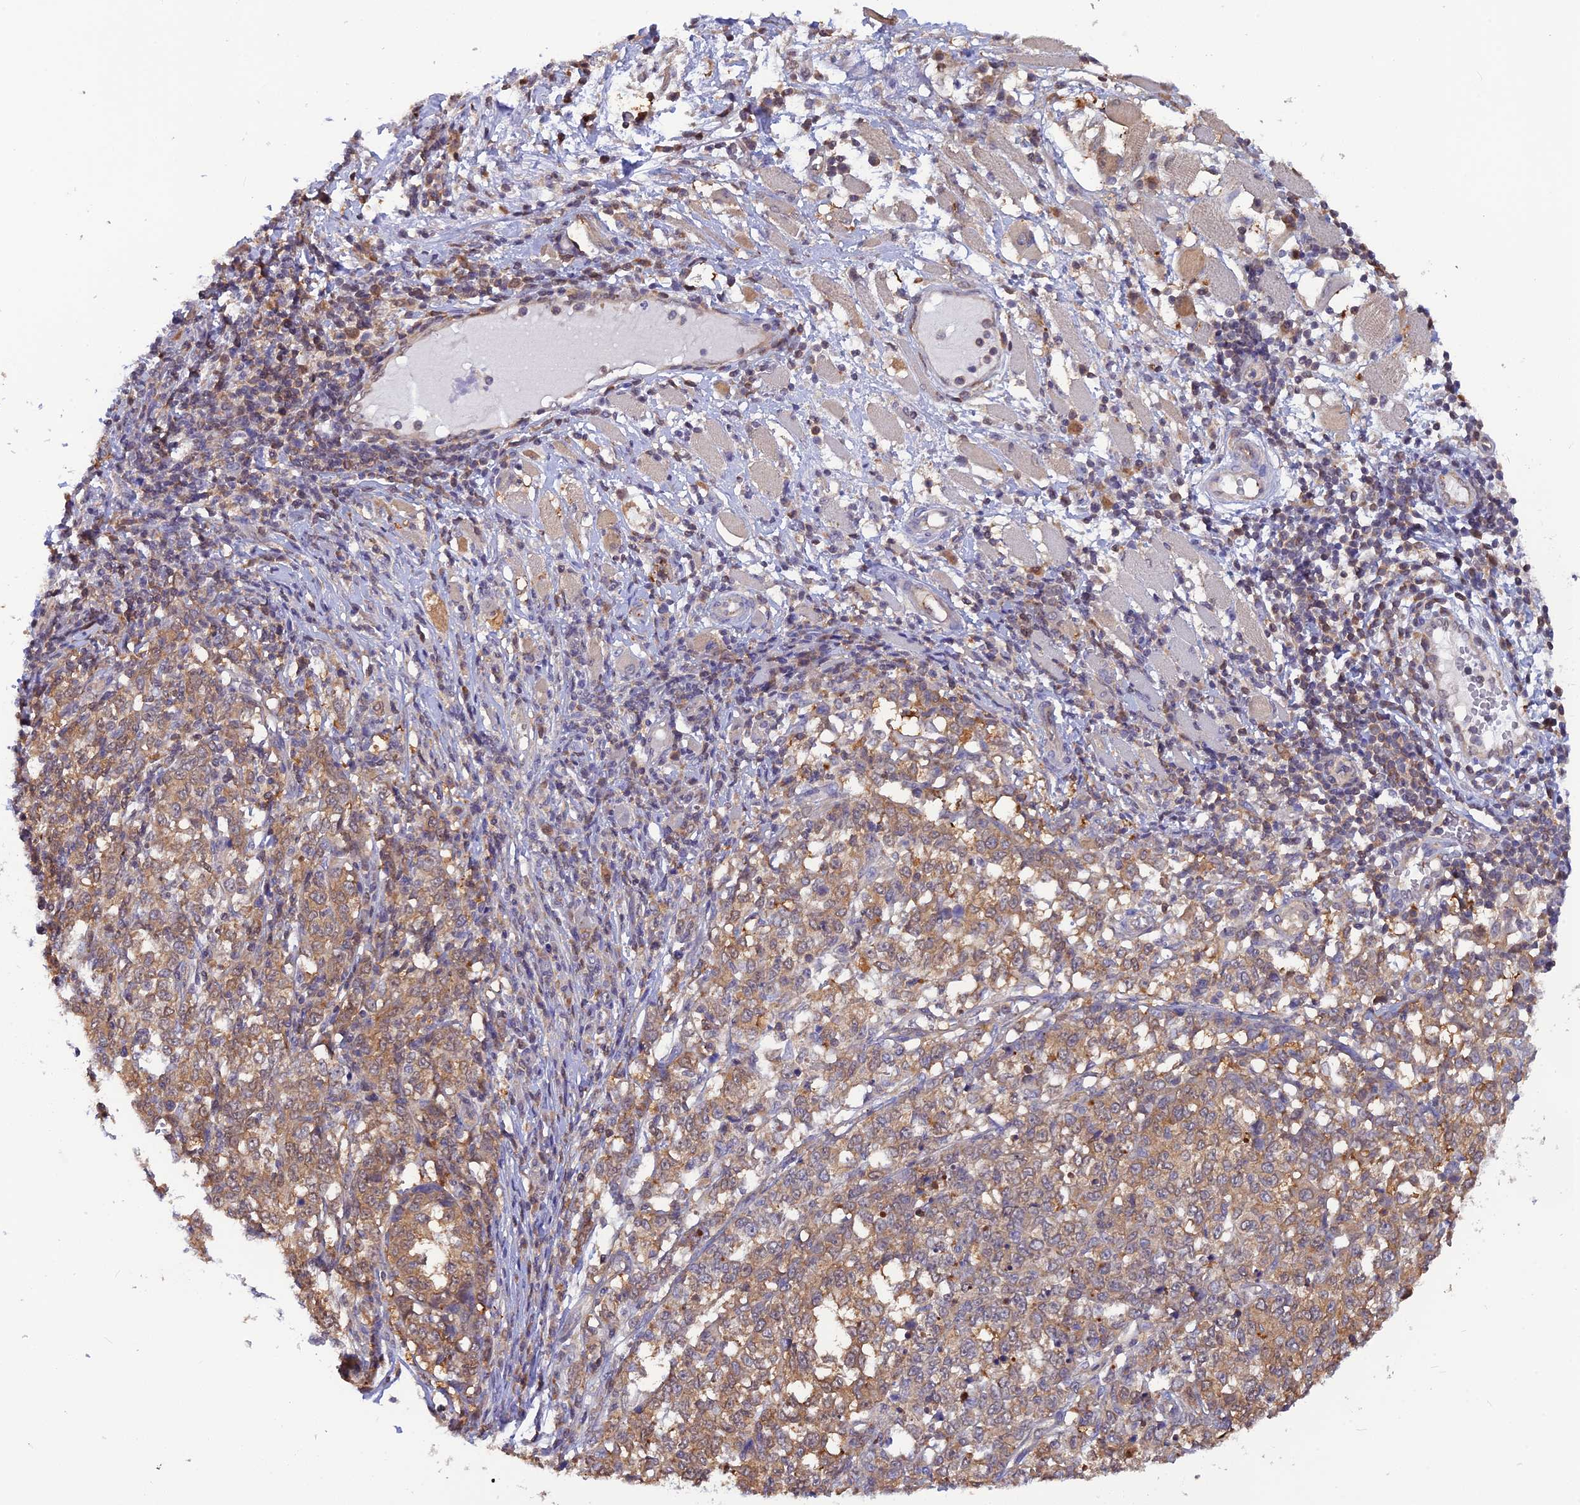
{"staining": {"intensity": "moderate", "quantity": "25%-75%", "location": "cytoplasmic/membranous"}, "tissue": "melanoma", "cell_type": "Tumor cells", "image_type": "cancer", "snomed": [{"axis": "morphology", "description": "Malignant melanoma, NOS"}, {"axis": "topography", "description": "Skin"}], "caption": "Moderate cytoplasmic/membranous protein staining is seen in about 25%-75% of tumor cells in melanoma.", "gene": "HINT1", "patient": {"sex": "female", "age": 72}}